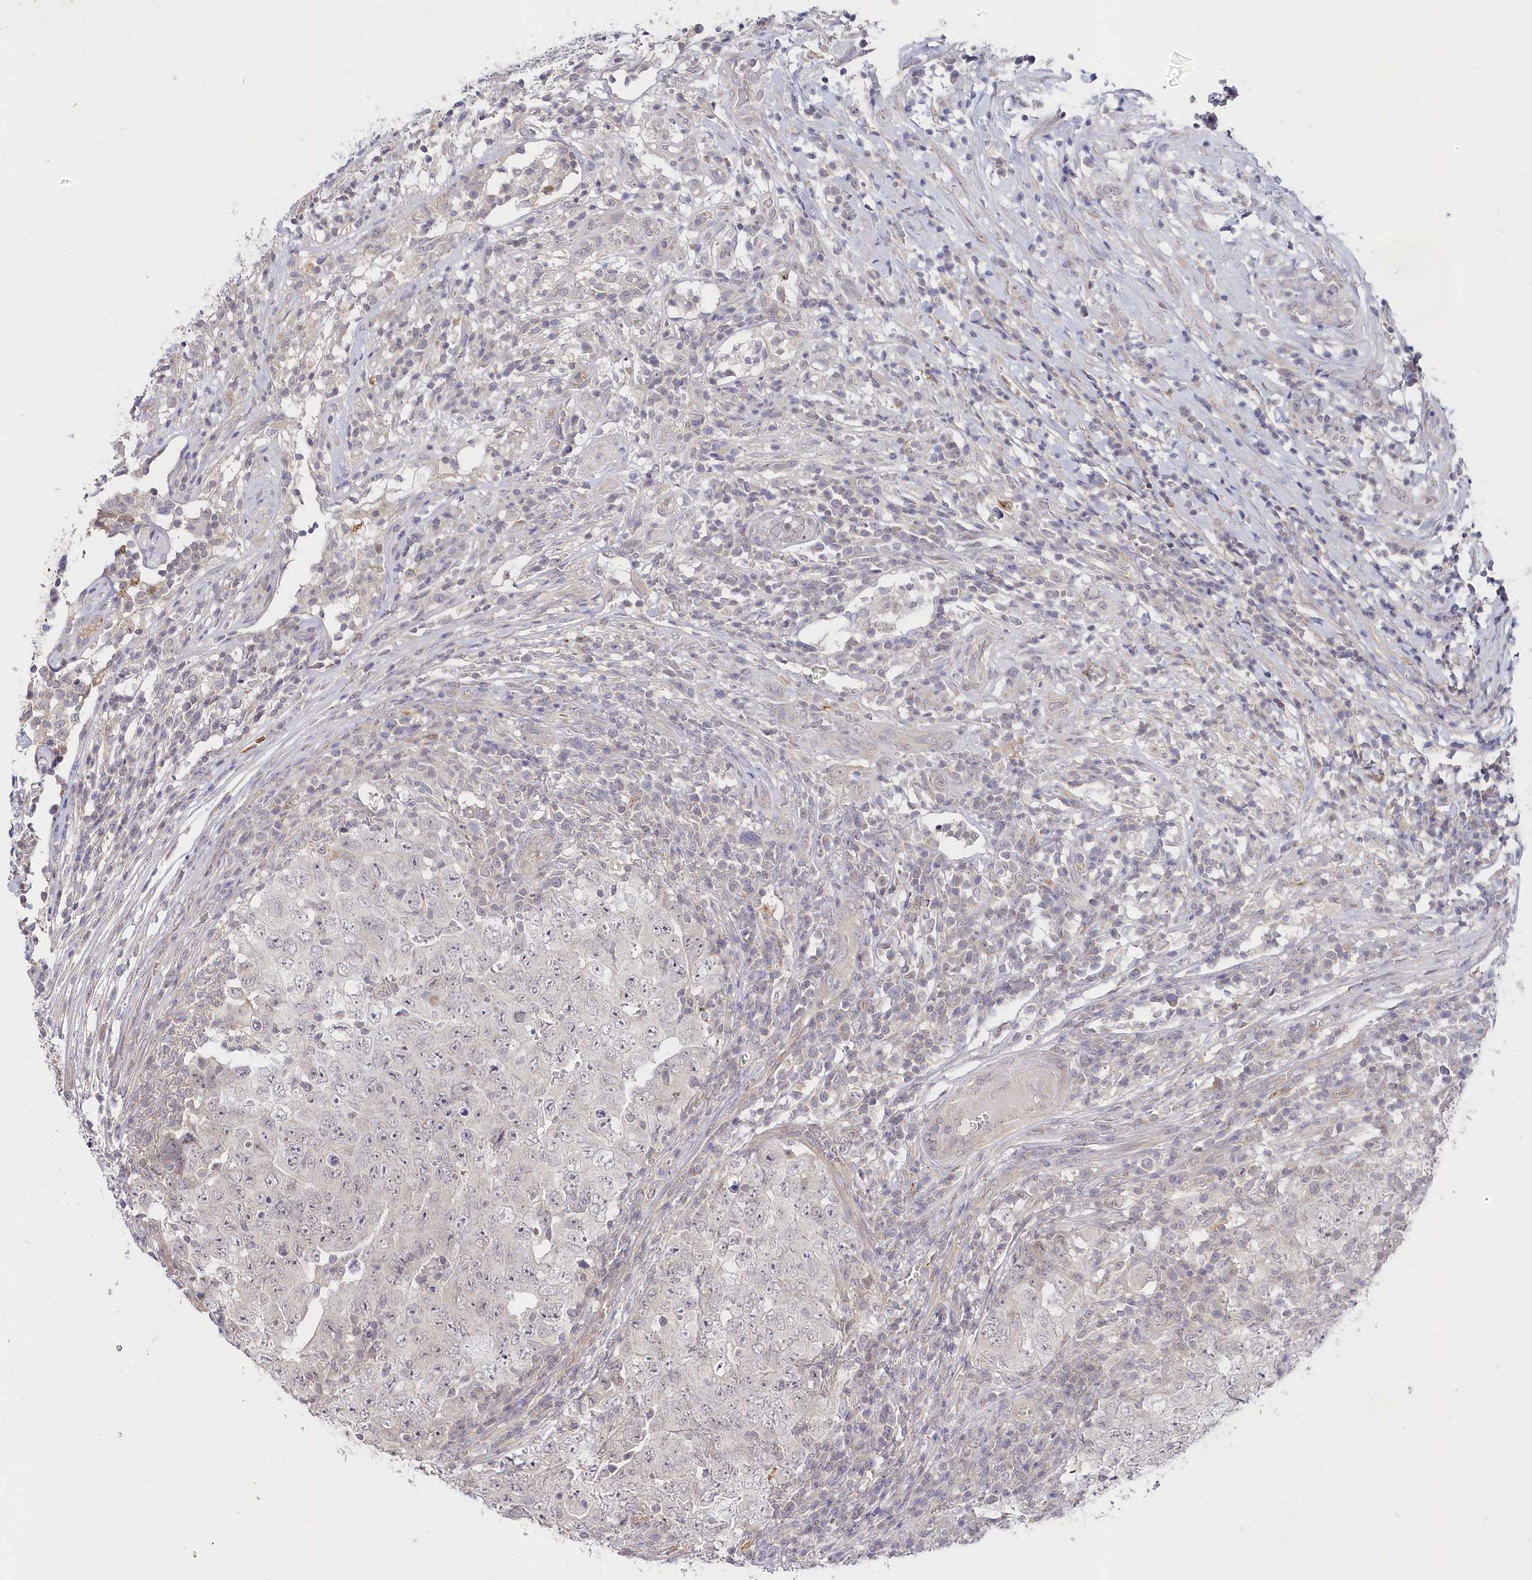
{"staining": {"intensity": "negative", "quantity": "none", "location": "none"}, "tissue": "testis cancer", "cell_type": "Tumor cells", "image_type": "cancer", "snomed": [{"axis": "morphology", "description": "Carcinoma, Embryonal, NOS"}, {"axis": "topography", "description": "Testis"}], "caption": "High magnification brightfield microscopy of testis embryonal carcinoma stained with DAB (3,3'-diaminobenzidine) (brown) and counterstained with hematoxylin (blue): tumor cells show no significant positivity. (Brightfield microscopy of DAB (3,3'-diaminobenzidine) immunohistochemistry at high magnification).", "gene": "AAMDC", "patient": {"sex": "male", "age": 26}}